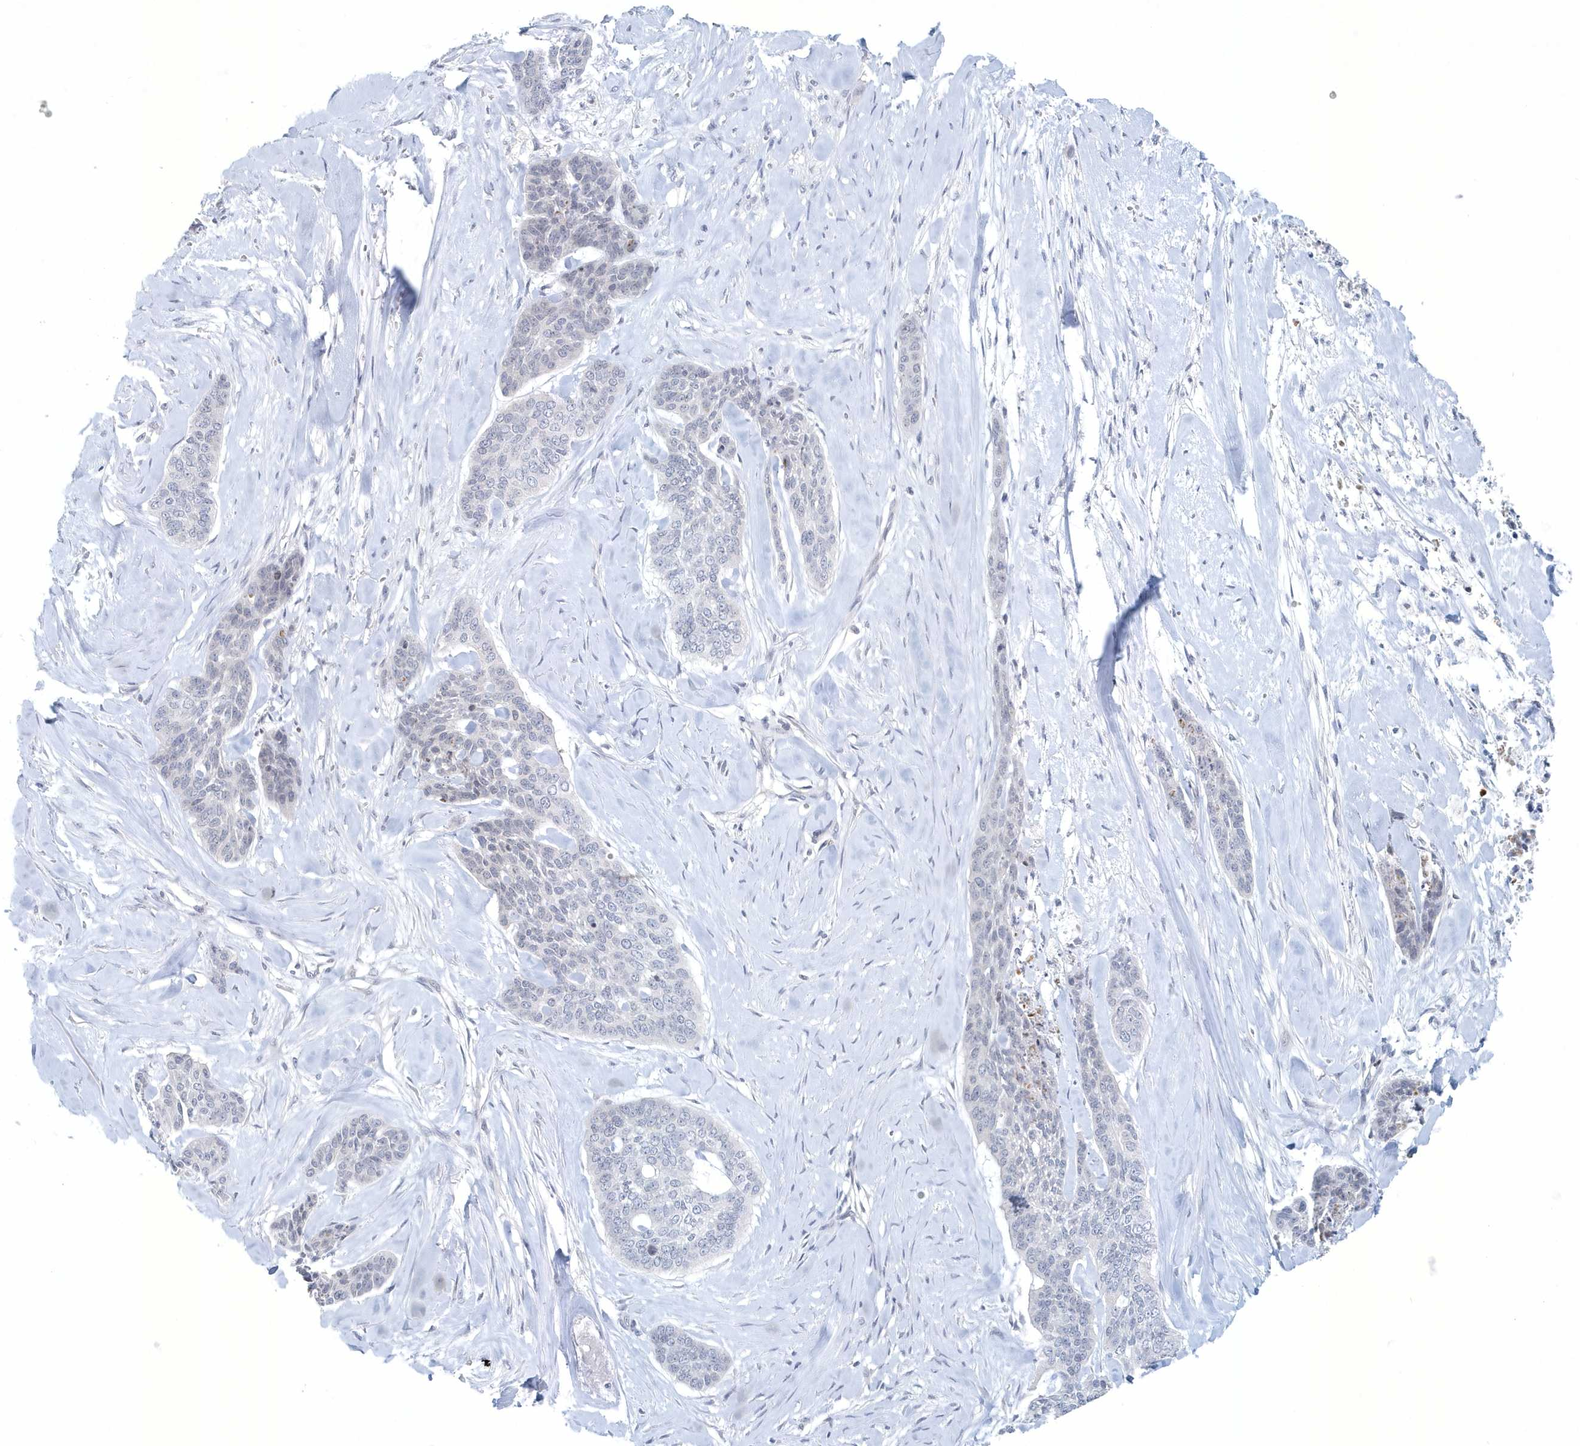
{"staining": {"intensity": "negative", "quantity": "none", "location": "none"}, "tissue": "skin cancer", "cell_type": "Tumor cells", "image_type": "cancer", "snomed": [{"axis": "morphology", "description": "Basal cell carcinoma"}, {"axis": "topography", "description": "Skin"}], "caption": "High magnification brightfield microscopy of basal cell carcinoma (skin) stained with DAB (brown) and counterstained with hematoxylin (blue): tumor cells show no significant staining.", "gene": "NUP54", "patient": {"sex": "female", "age": 64}}